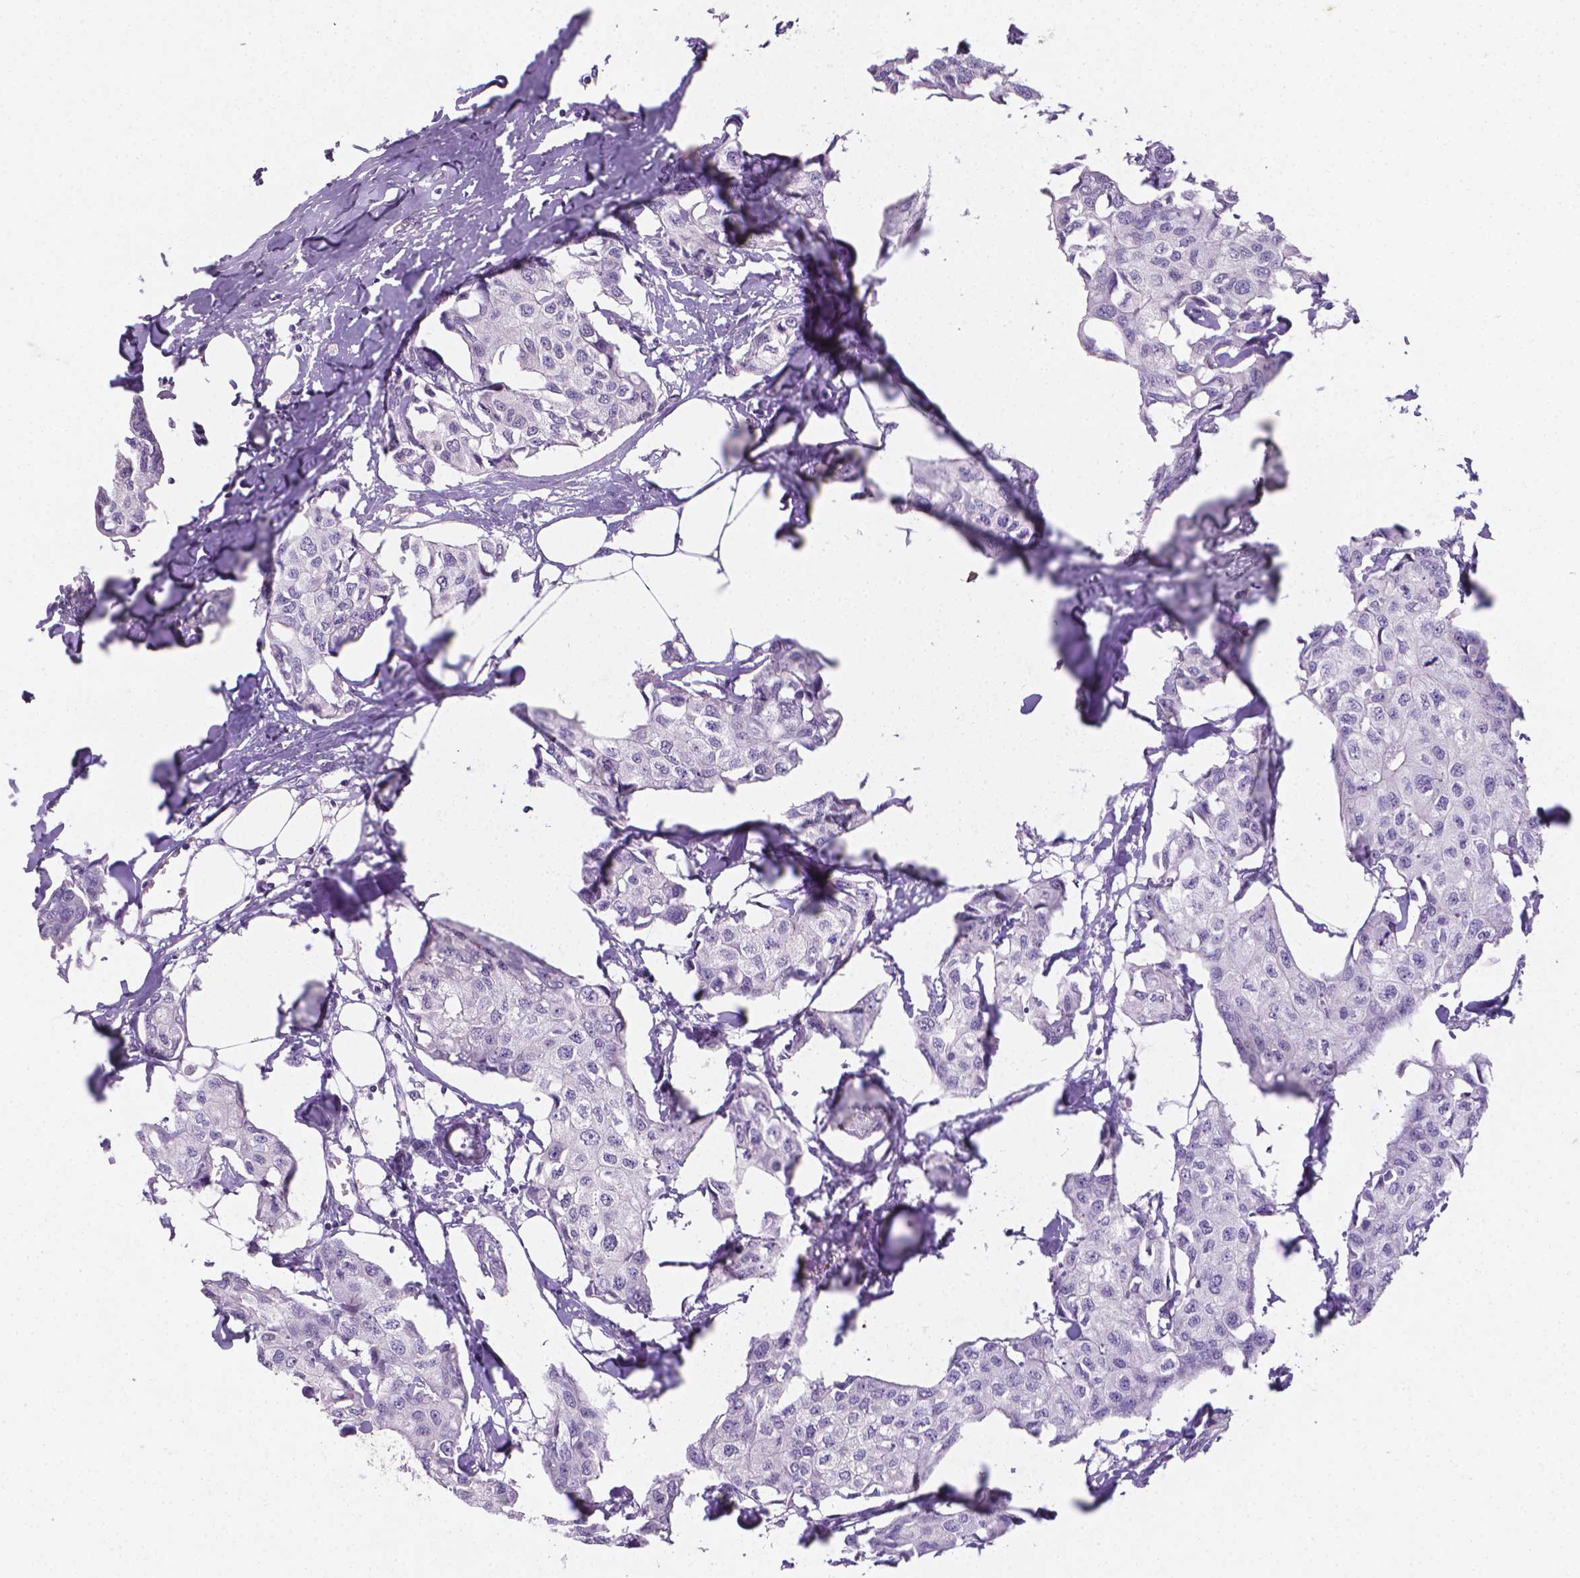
{"staining": {"intensity": "negative", "quantity": "none", "location": "none"}, "tissue": "breast cancer", "cell_type": "Tumor cells", "image_type": "cancer", "snomed": [{"axis": "morphology", "description": "Duct carcinoma"}, {"axis": "topography", "description": "Breast"}], "caption": "Tumor cells show no significant protein expression in breast cancer (infiltrating ductal carcinoma).", "gene": "XPNPEP2", "patient": {"sex": "female", "age": 80}}